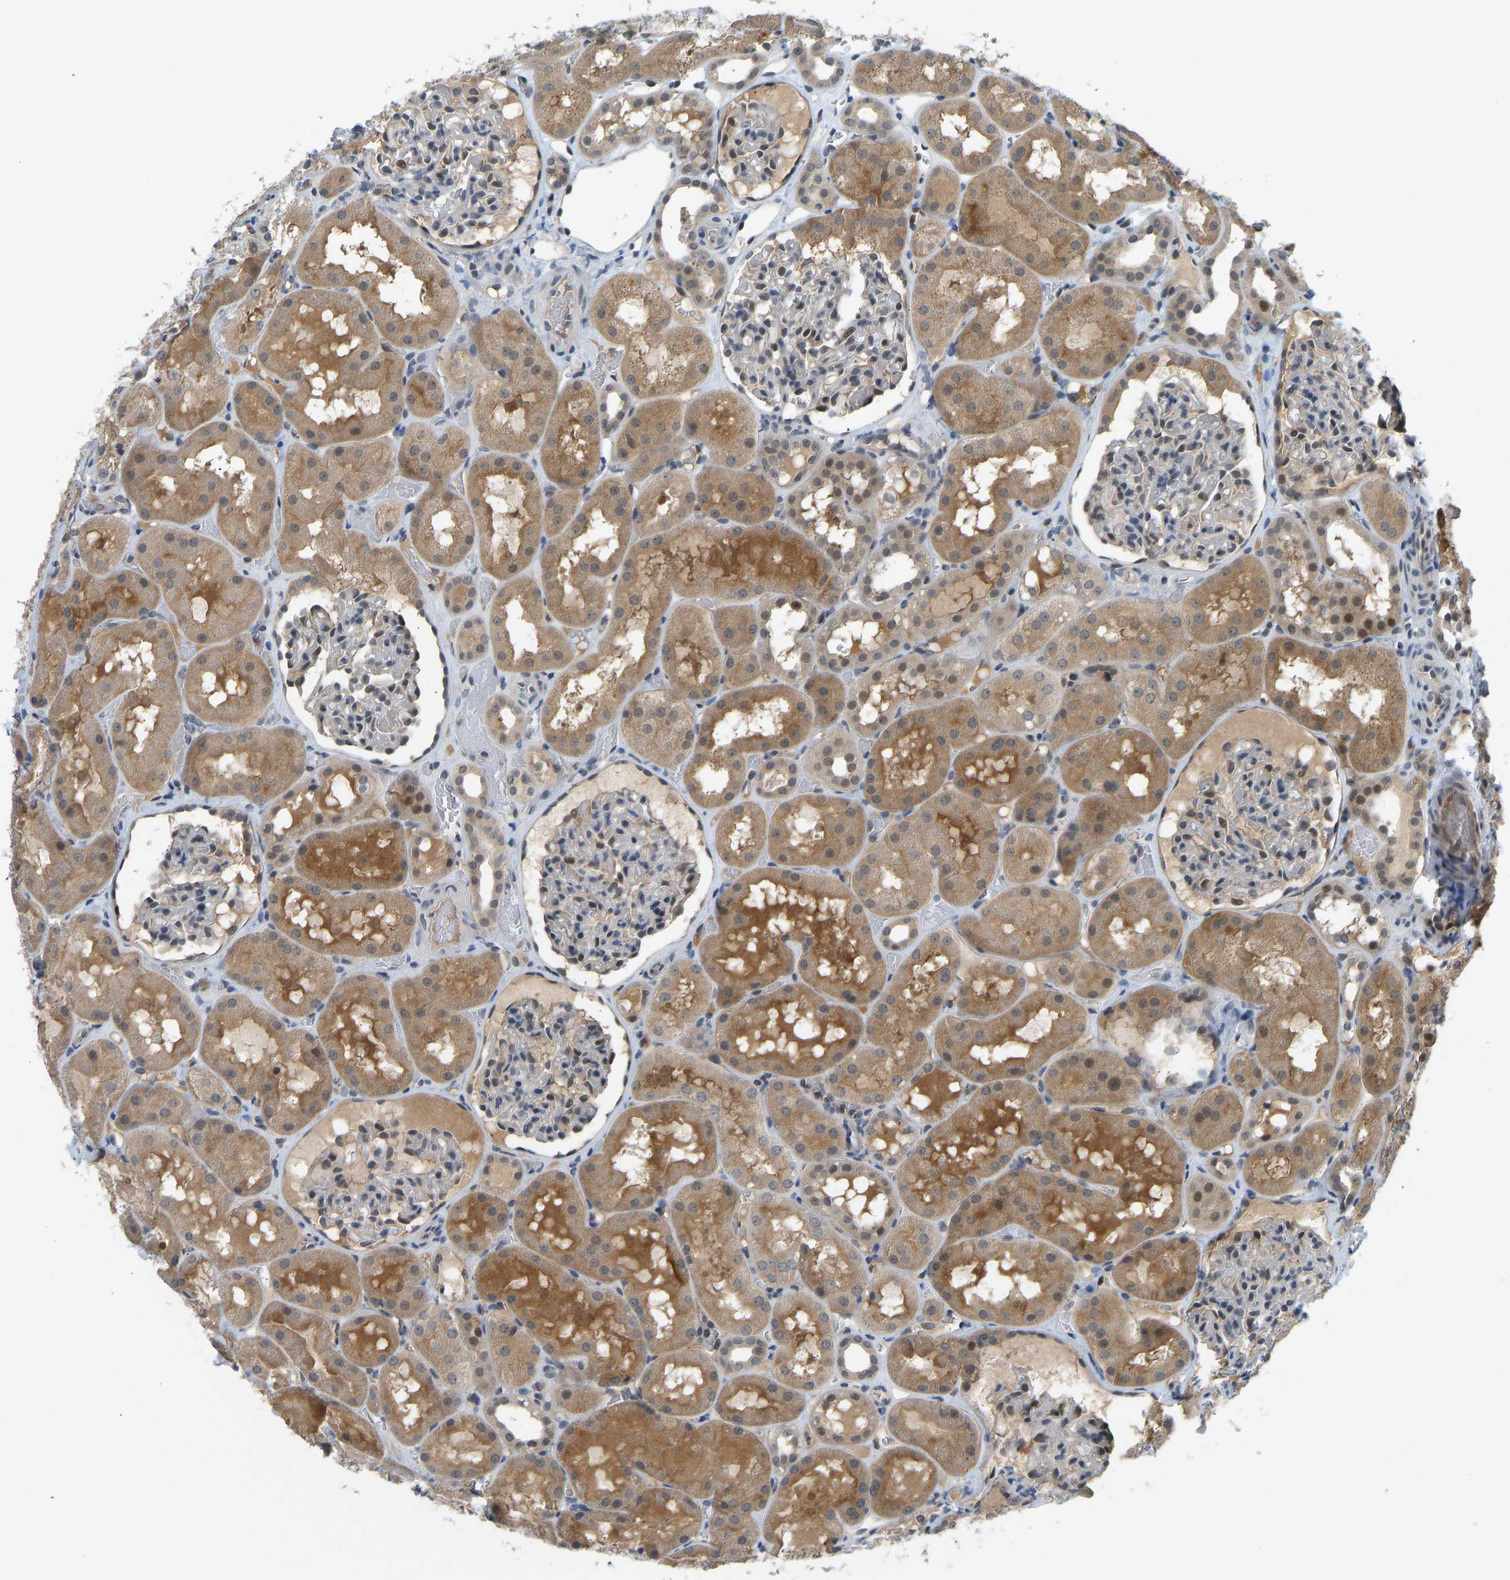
{"staining": {"intensity": "moderate", "quantity": "<25%", "location": "nuclear"}, "tissue": "kidney", "cell_type": "Cells in glomeruli", "image_type": "normal", "snomed": [{"axis": "morphology", "description": "Normal tissue, NOS"}, {"axis": "topography", "description": "Kidney"}, {"axis": "topography", "description": "Urinary bladder"}], "caption": "Immunohistochemical staining of unremarkable kidney displays low levels of moderate nuclear expression in approximately <25% of cells in glomeruli.", "gene": "CCT8", "patient": {"sex": "male", "age": 16}}